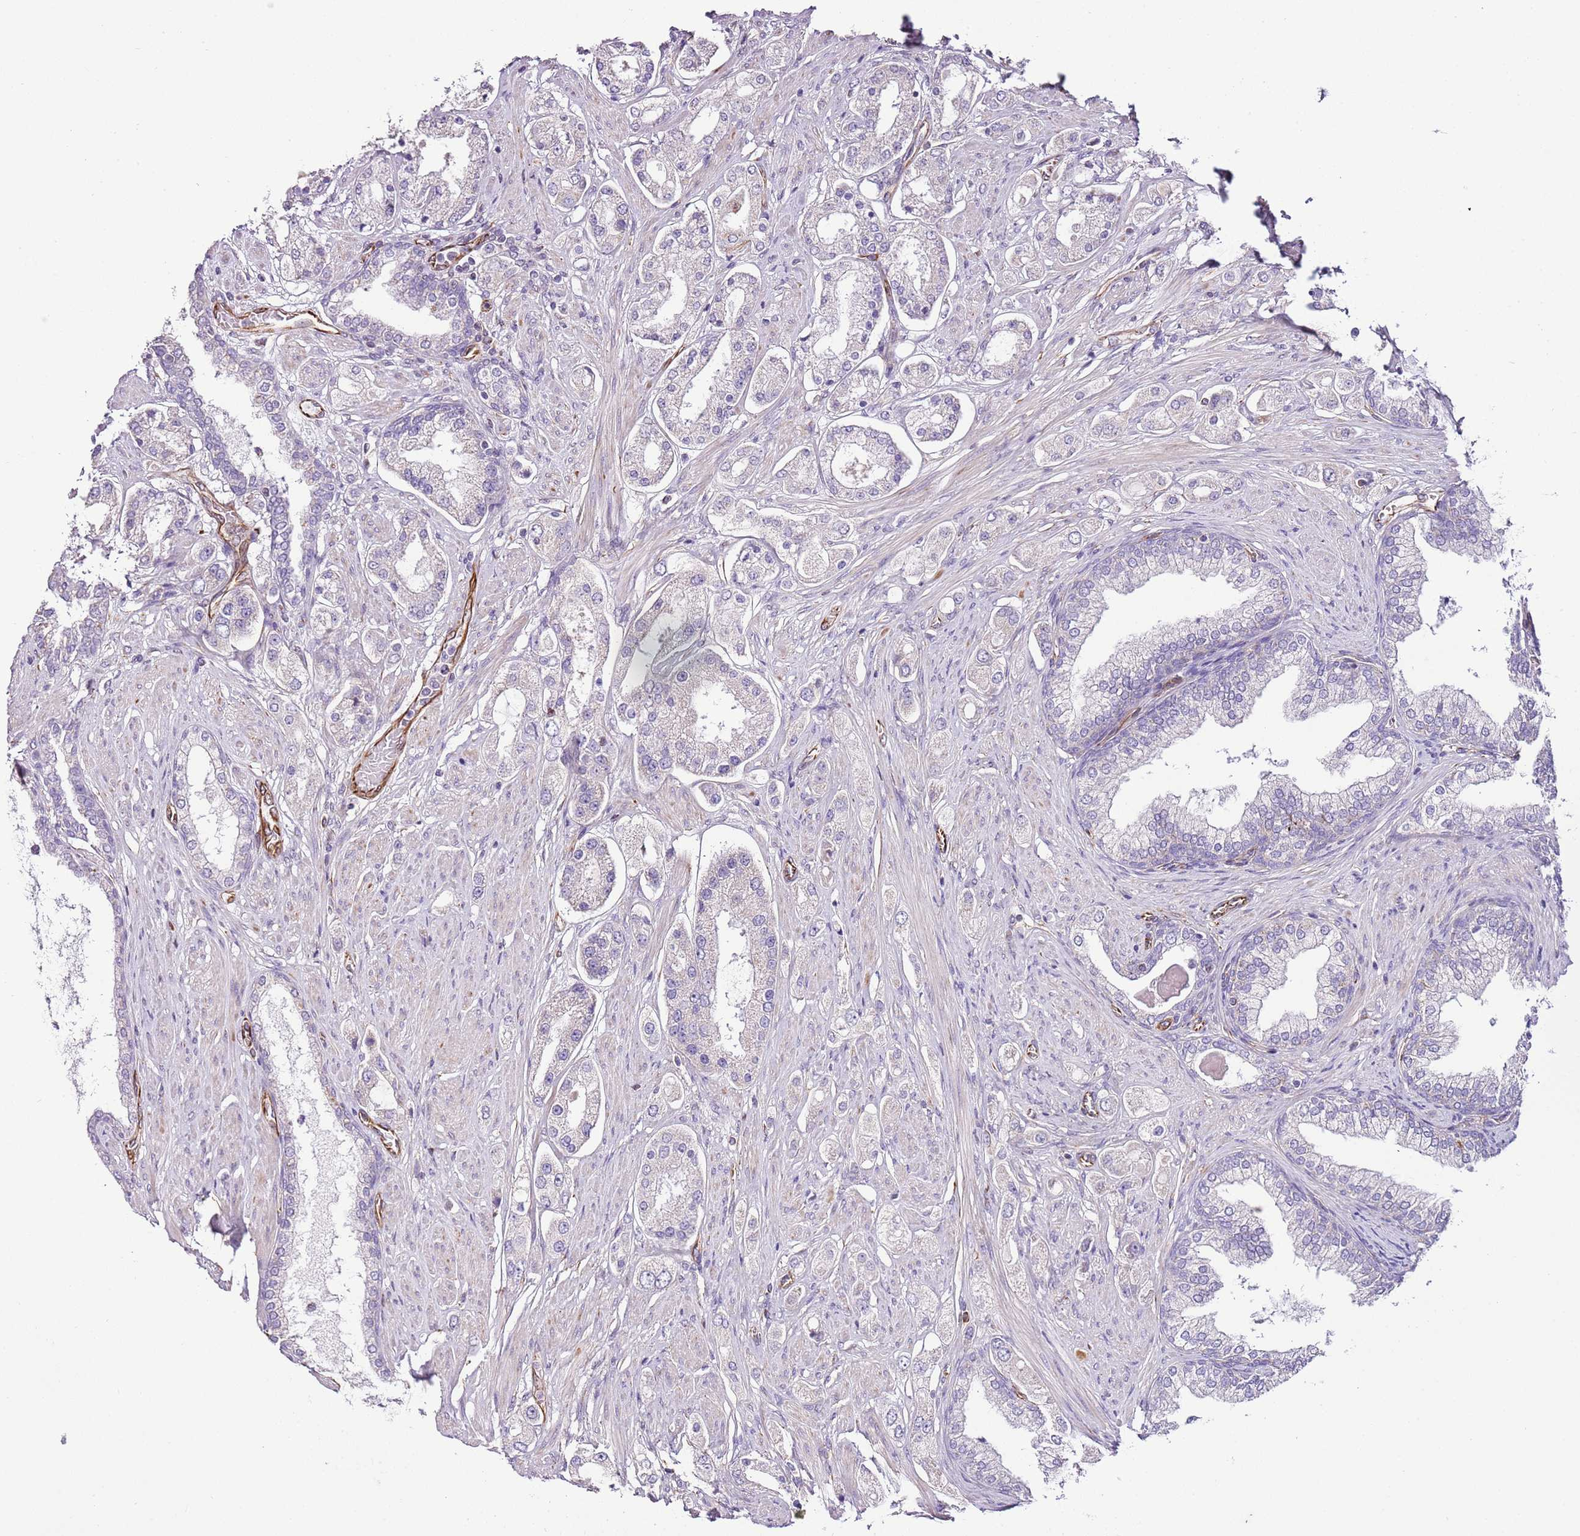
{"staining": {"intensity": "negative", "quantity": "none", "location": "none"}, "tissue": "prostate cancer", "cell_type": "Tumor cells", "image_type": "cancer", "snomed": [{"axis": "morphology", "description": "Adenocarcinoma, High grade"}, {"axis": "topography", "description": "Prostate"}], "caption": "The micrograph displays no significant positivity in tumor cells of prostate cancer.", "gene": "ZNF786", "patient": {"sex": "male", "age": 68}}